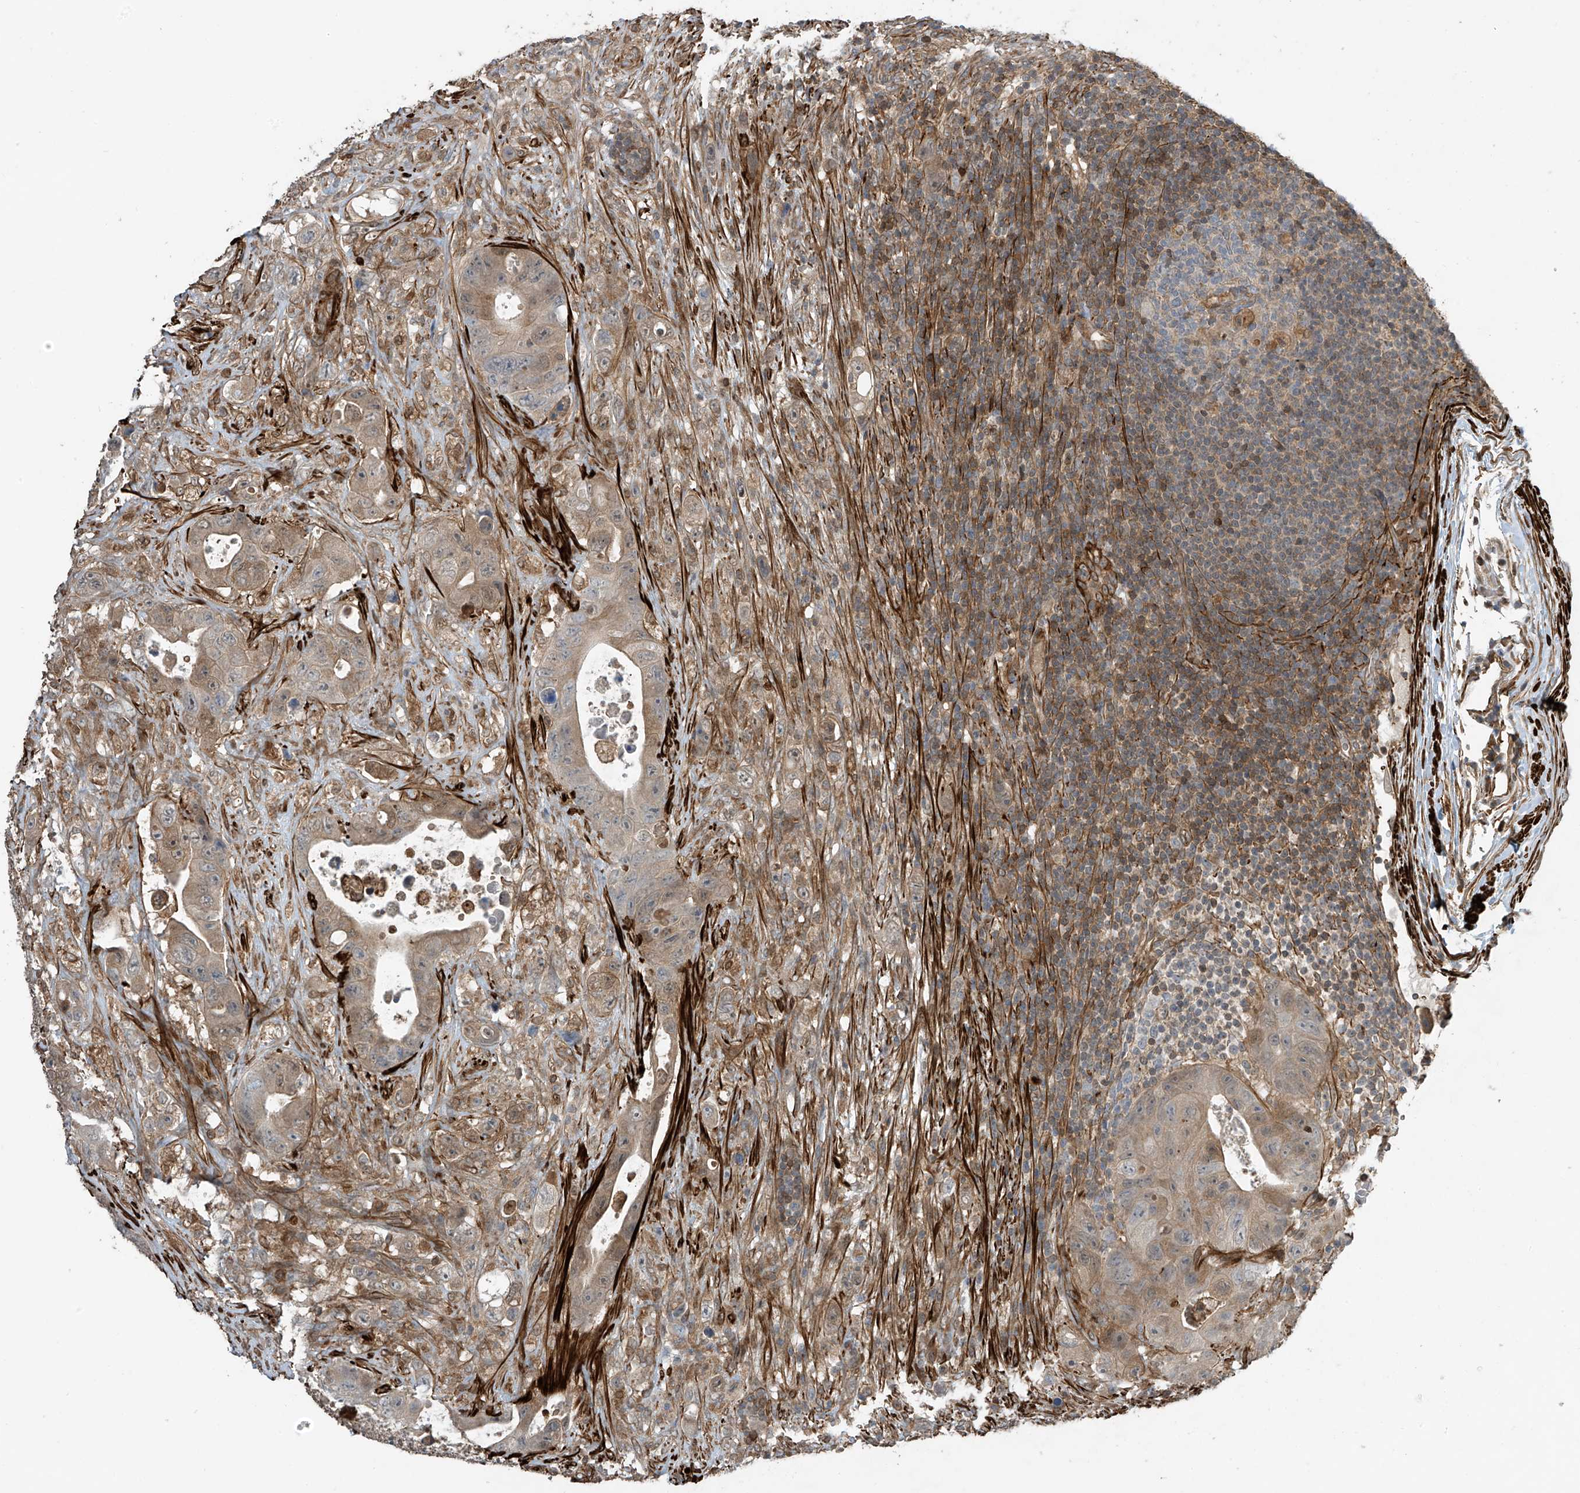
{"staining": {"intensity": "weak", "quantity": ">75%", "location": "cytoplasmic/membranous"}, "tissue": "colorectal cancer", "cell_type": "Tumor cells", "image_type": "cancer", "snomed": [{"axis": "morphology", "description": "Adenocarcinoma, NOS"}, {"axis": "topography", "description": "Colon"}], "caption": "Immunohistochemical staining of colorectal cancer displays weak cytoplasmic/membranous protein positivity in approximately >75% of tumor cells. (Brightfield microscopy of DAB IHC at high magnification).", "gene": "SH3BGRL3", "patient": {"sex": "female", "age": 46}}